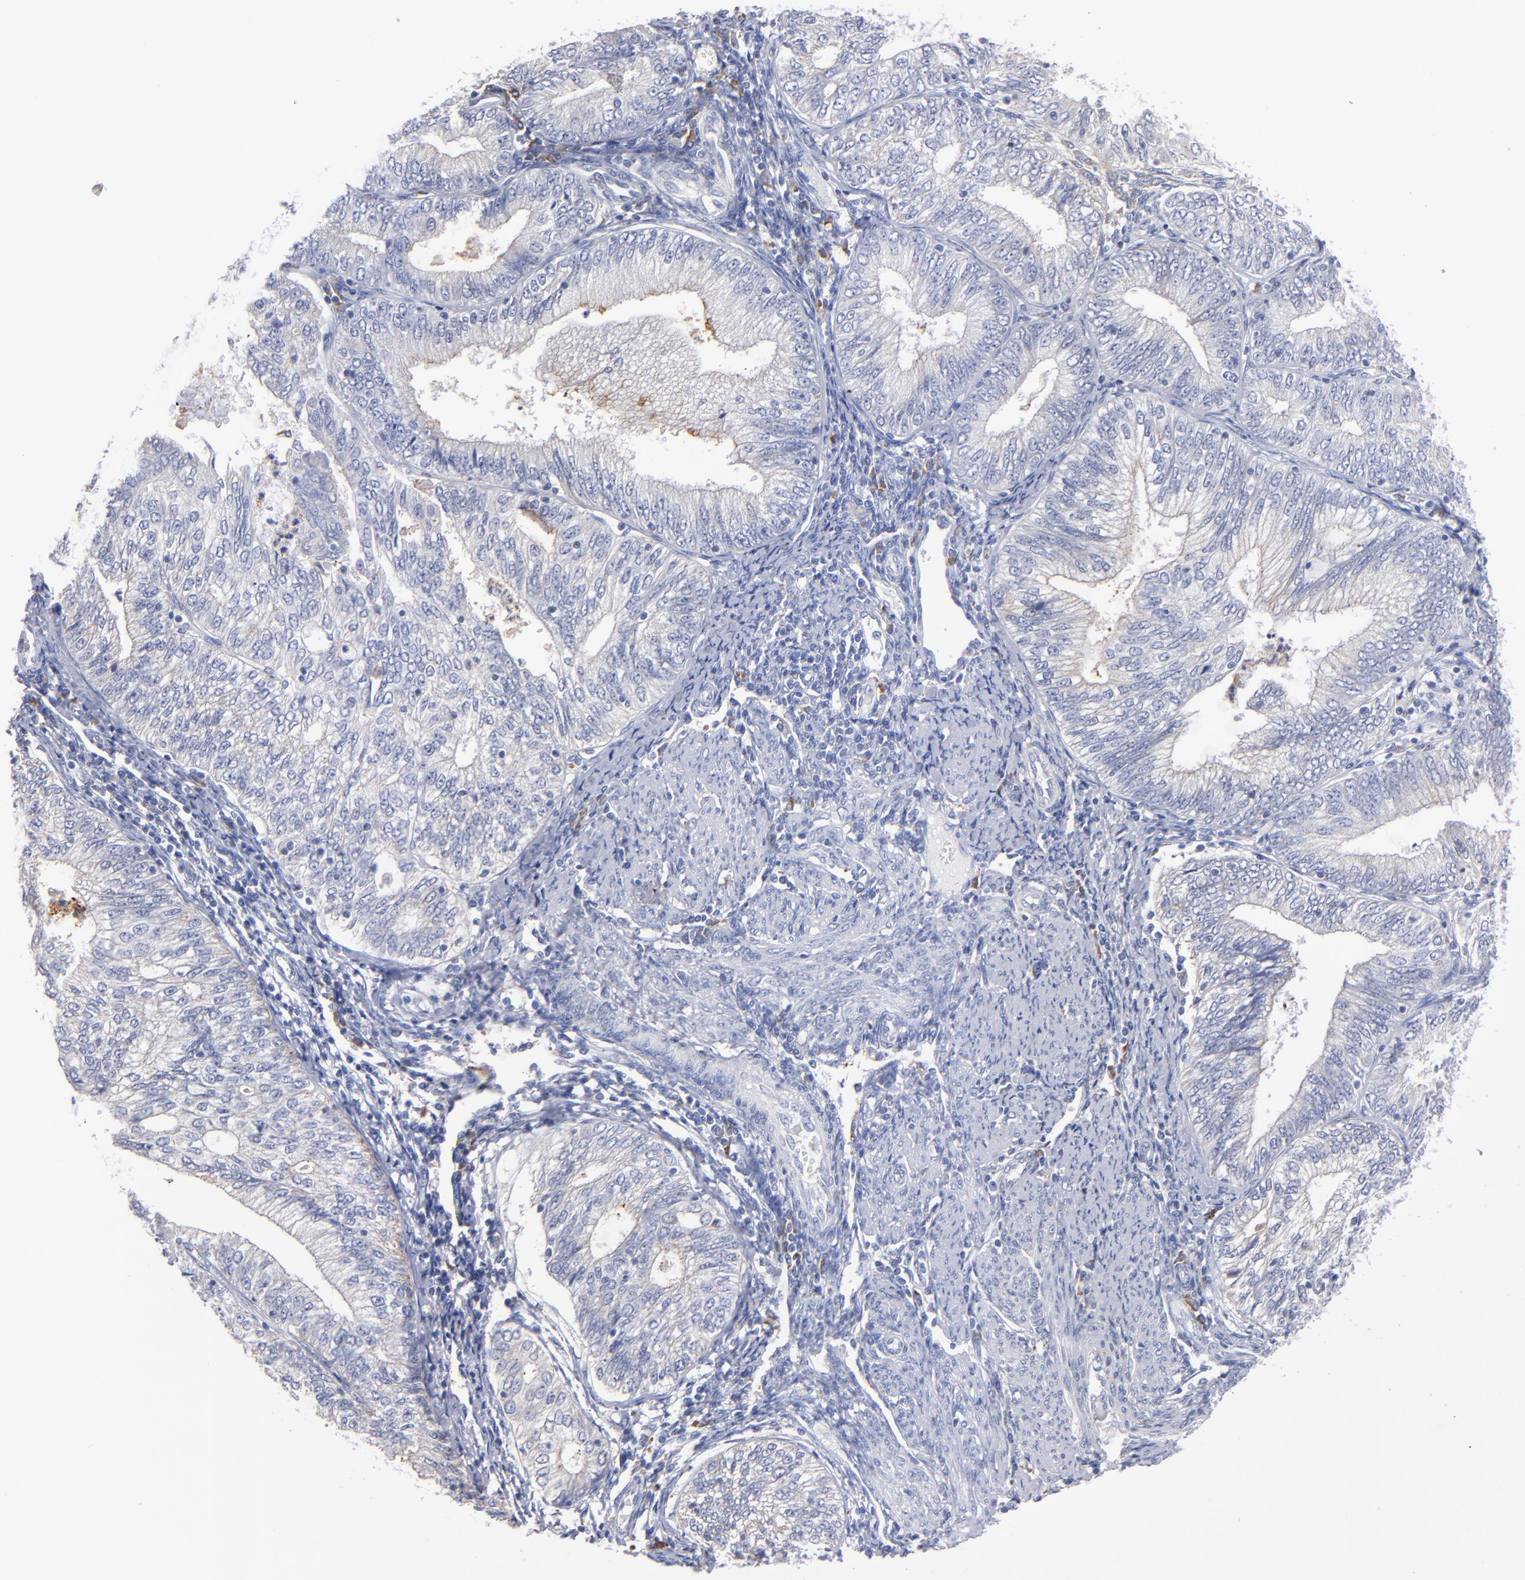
{"staining": {"intensity": "negative", "quantity": "none", "location": "none"}, "tissue": "endometrial cancer", "cell_type": "Tumor cells", "image_type": "cancer", "snomed": [{"axis": "morphology", "description": "Adenocarcinoma, NOS"}, {"axis": "topography", "description": "Endometrium"}], "caption": "Human endometrial cancer (adenocarcinoma) stained for a protein using immunohistochemistry displays no staining in tumor cells.", "gene": "MFGE8", "patient": {"sex": "female", "age": 69}}